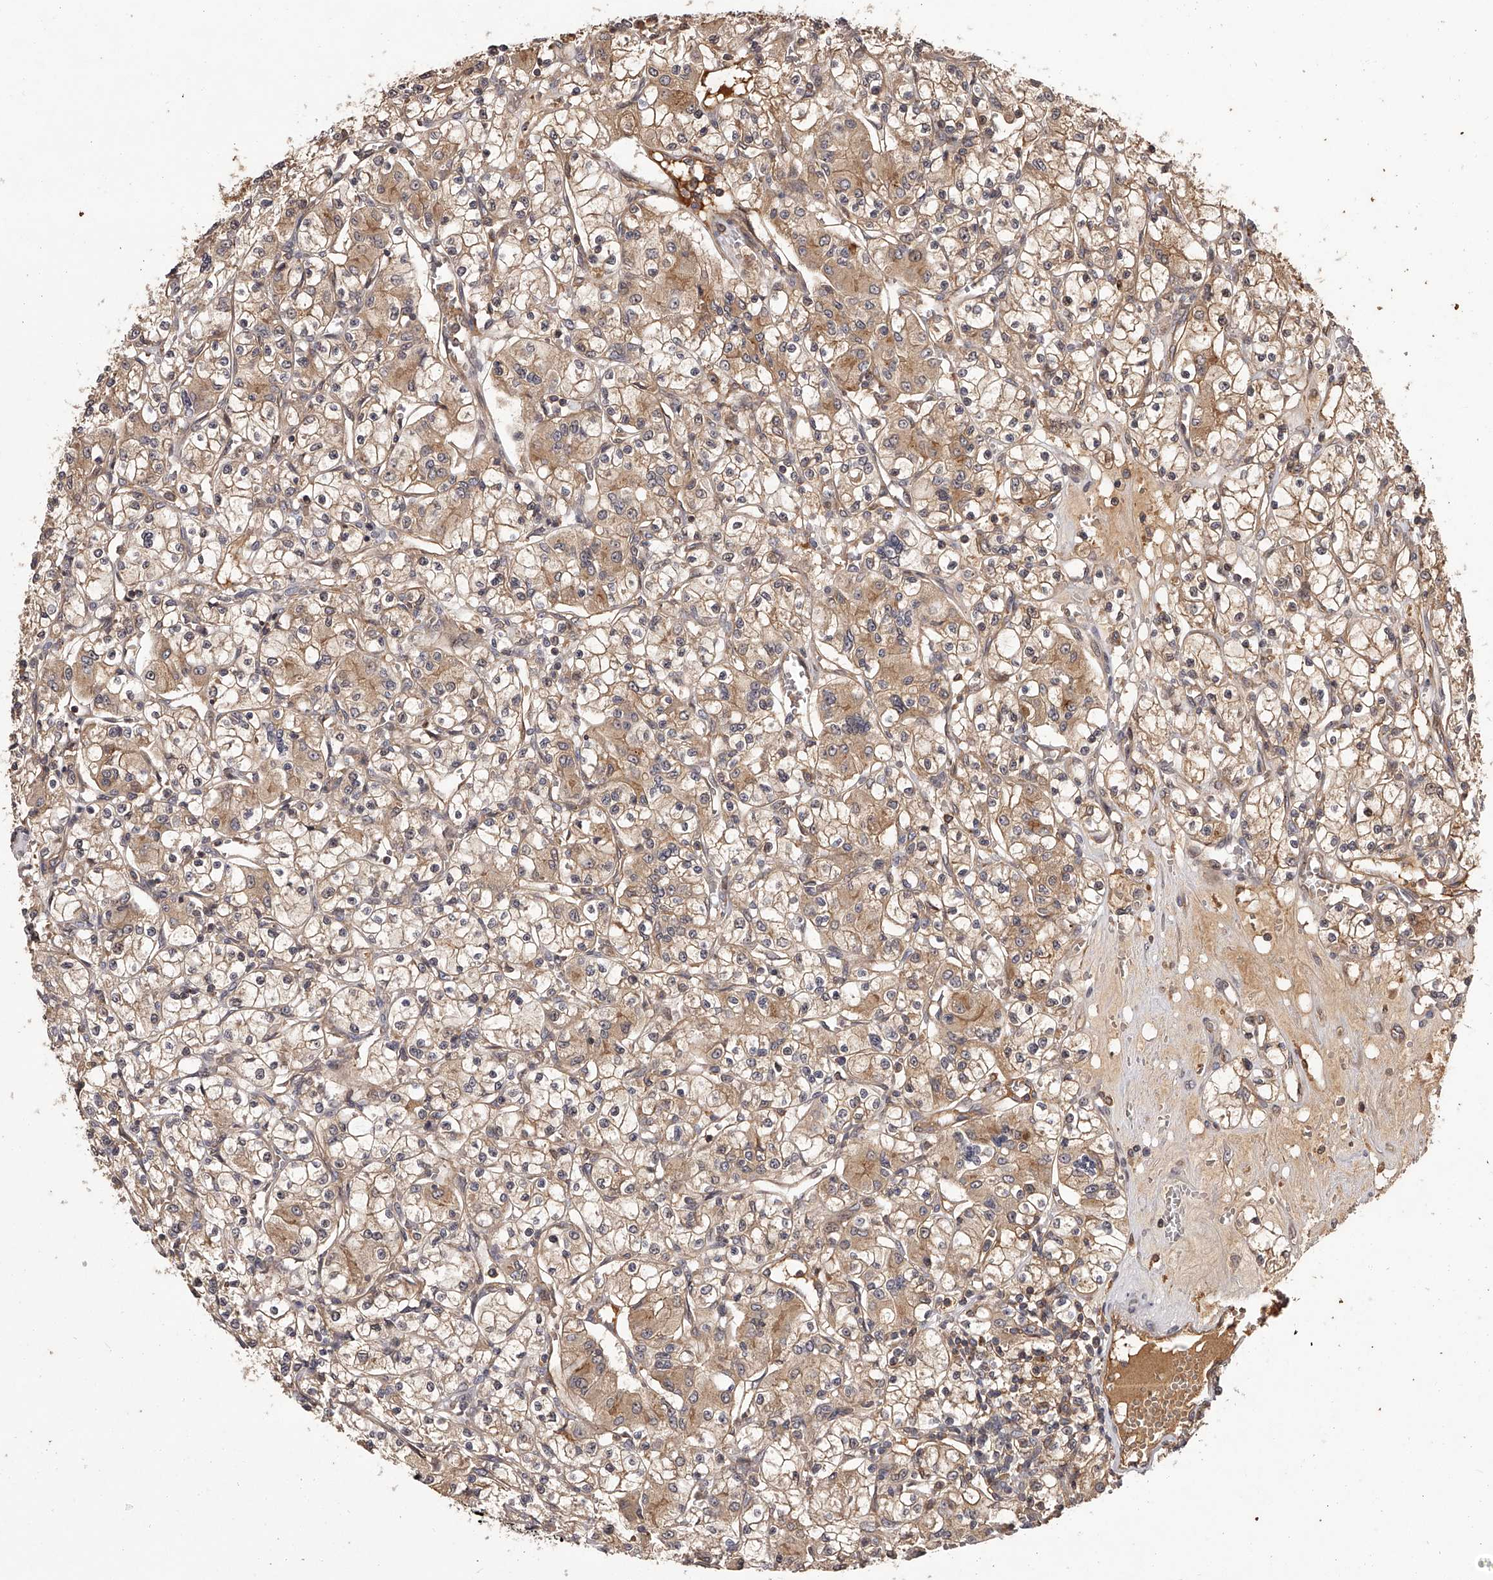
{"staining": {"intensity": "moderate", "quantity": ">75%", "location": "cytoplasmic/membranous"}, "tissue": "renal cancer", "cell_type": "Tumor cells", "image_type": "cancer", "snomed": [{"axis": "morphology", "description": "Adenocarcinoma, NOS"}, {"axis": "topography", "description": "Kidney"}], "caption": "DAB immunohistochemical staining of adenocarcinoma (renal) displays moderate cytoplasmic/membranous protein positivity in approximately >75% of tumor cells.", "gene": "CRYZL1", "patient": {"sex": "female", "age": 59}}